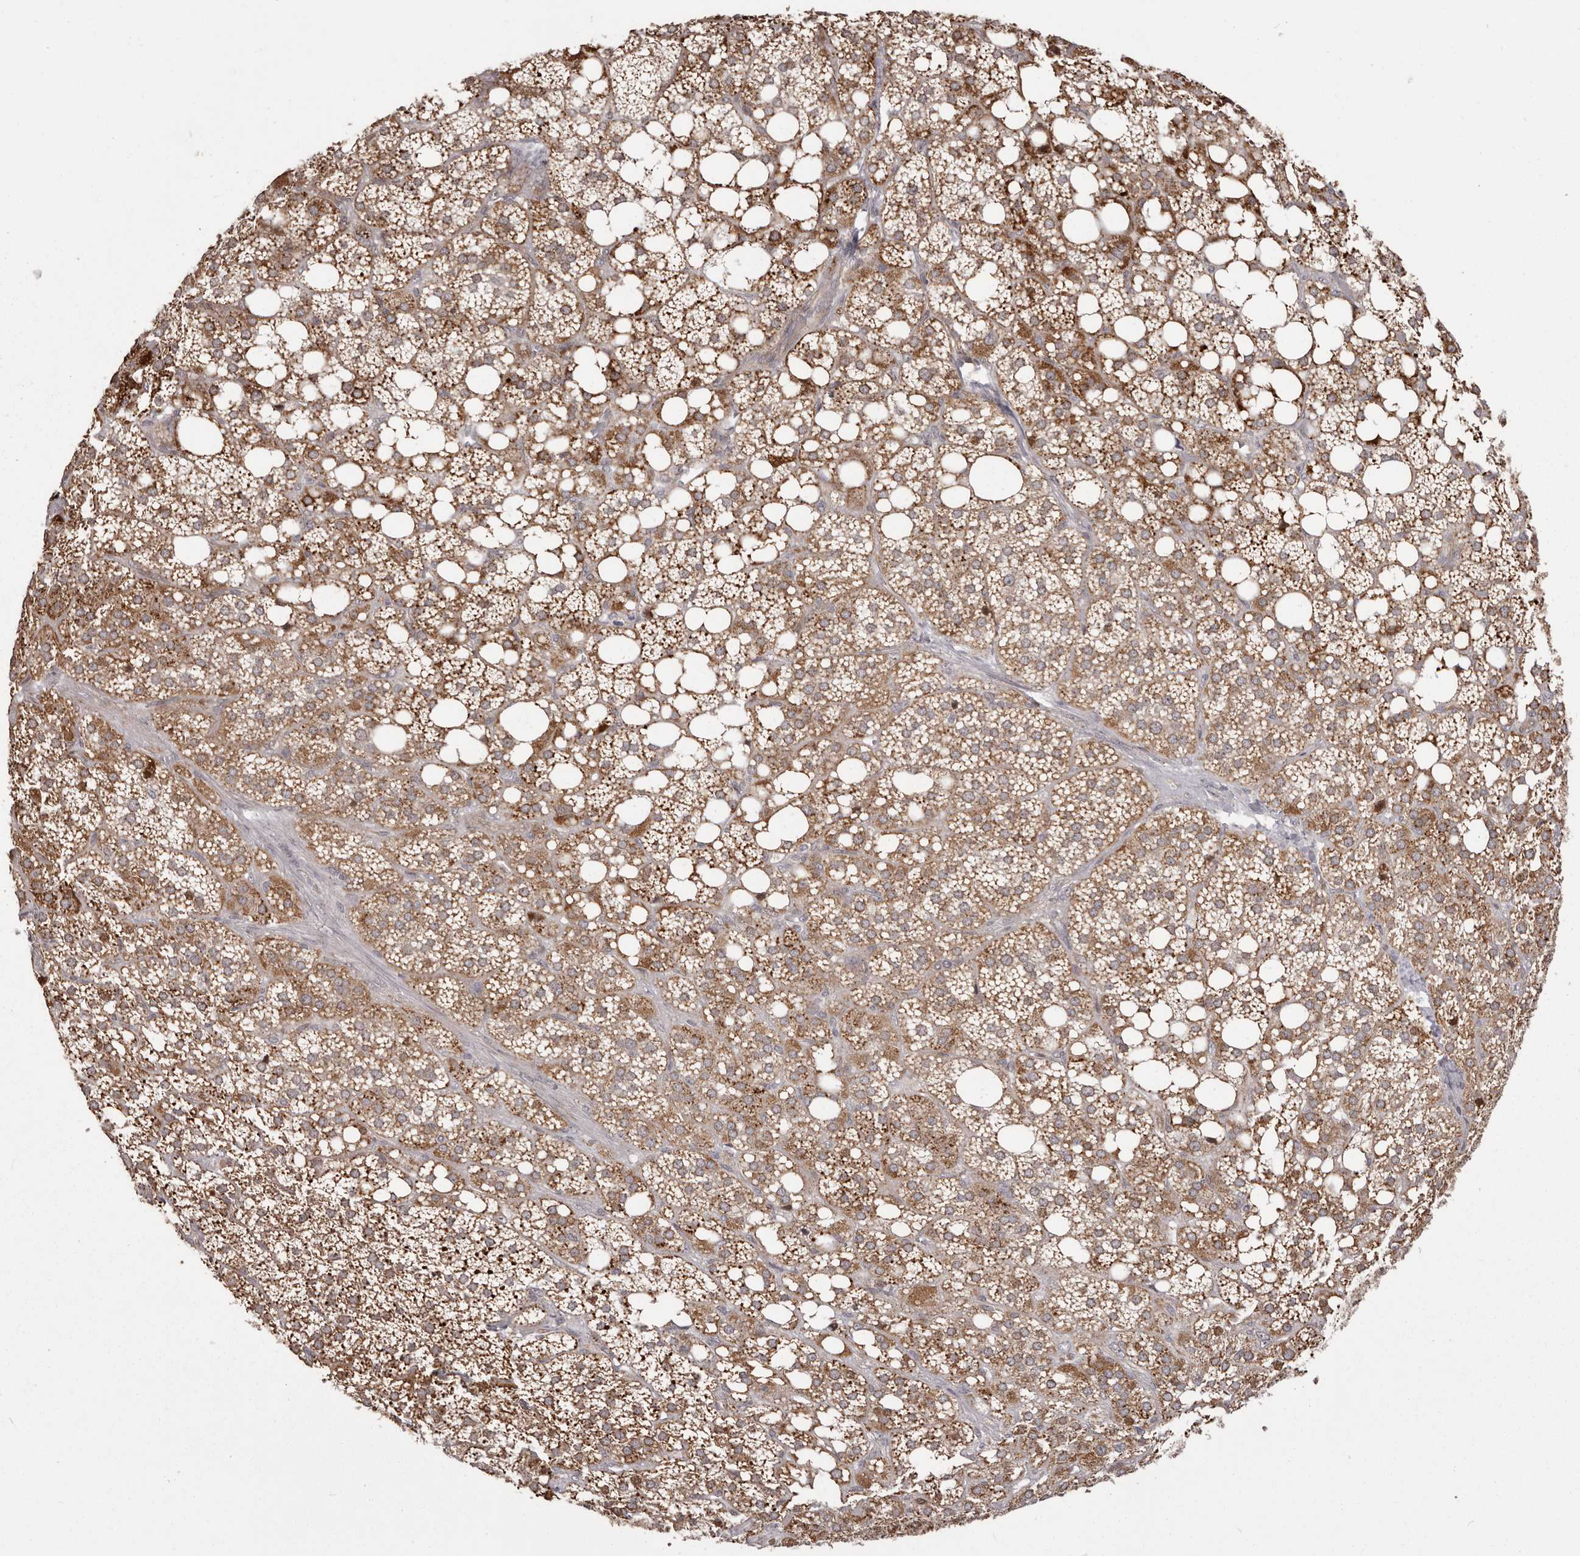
{"staining": {"intensity": "strong", "quantity": ">75%", "location": "cytoplasmic/membranous"}, "tissue": "adrenal gland", "cell_type": "Glandular cells", "image_type": "normal", "snomed": [{"axis": "morphology", "description": "Normal tissue, NOS"}, {"axis": "topography", "description": "Adrenal gland"}], "caption": "Benign adrenal gland demonstrates strong cytoplasmic/membranous staining in about >75% of glandular cells.", "gene": "GFOD1", "patient": {"sex": "female", "age": 59}}